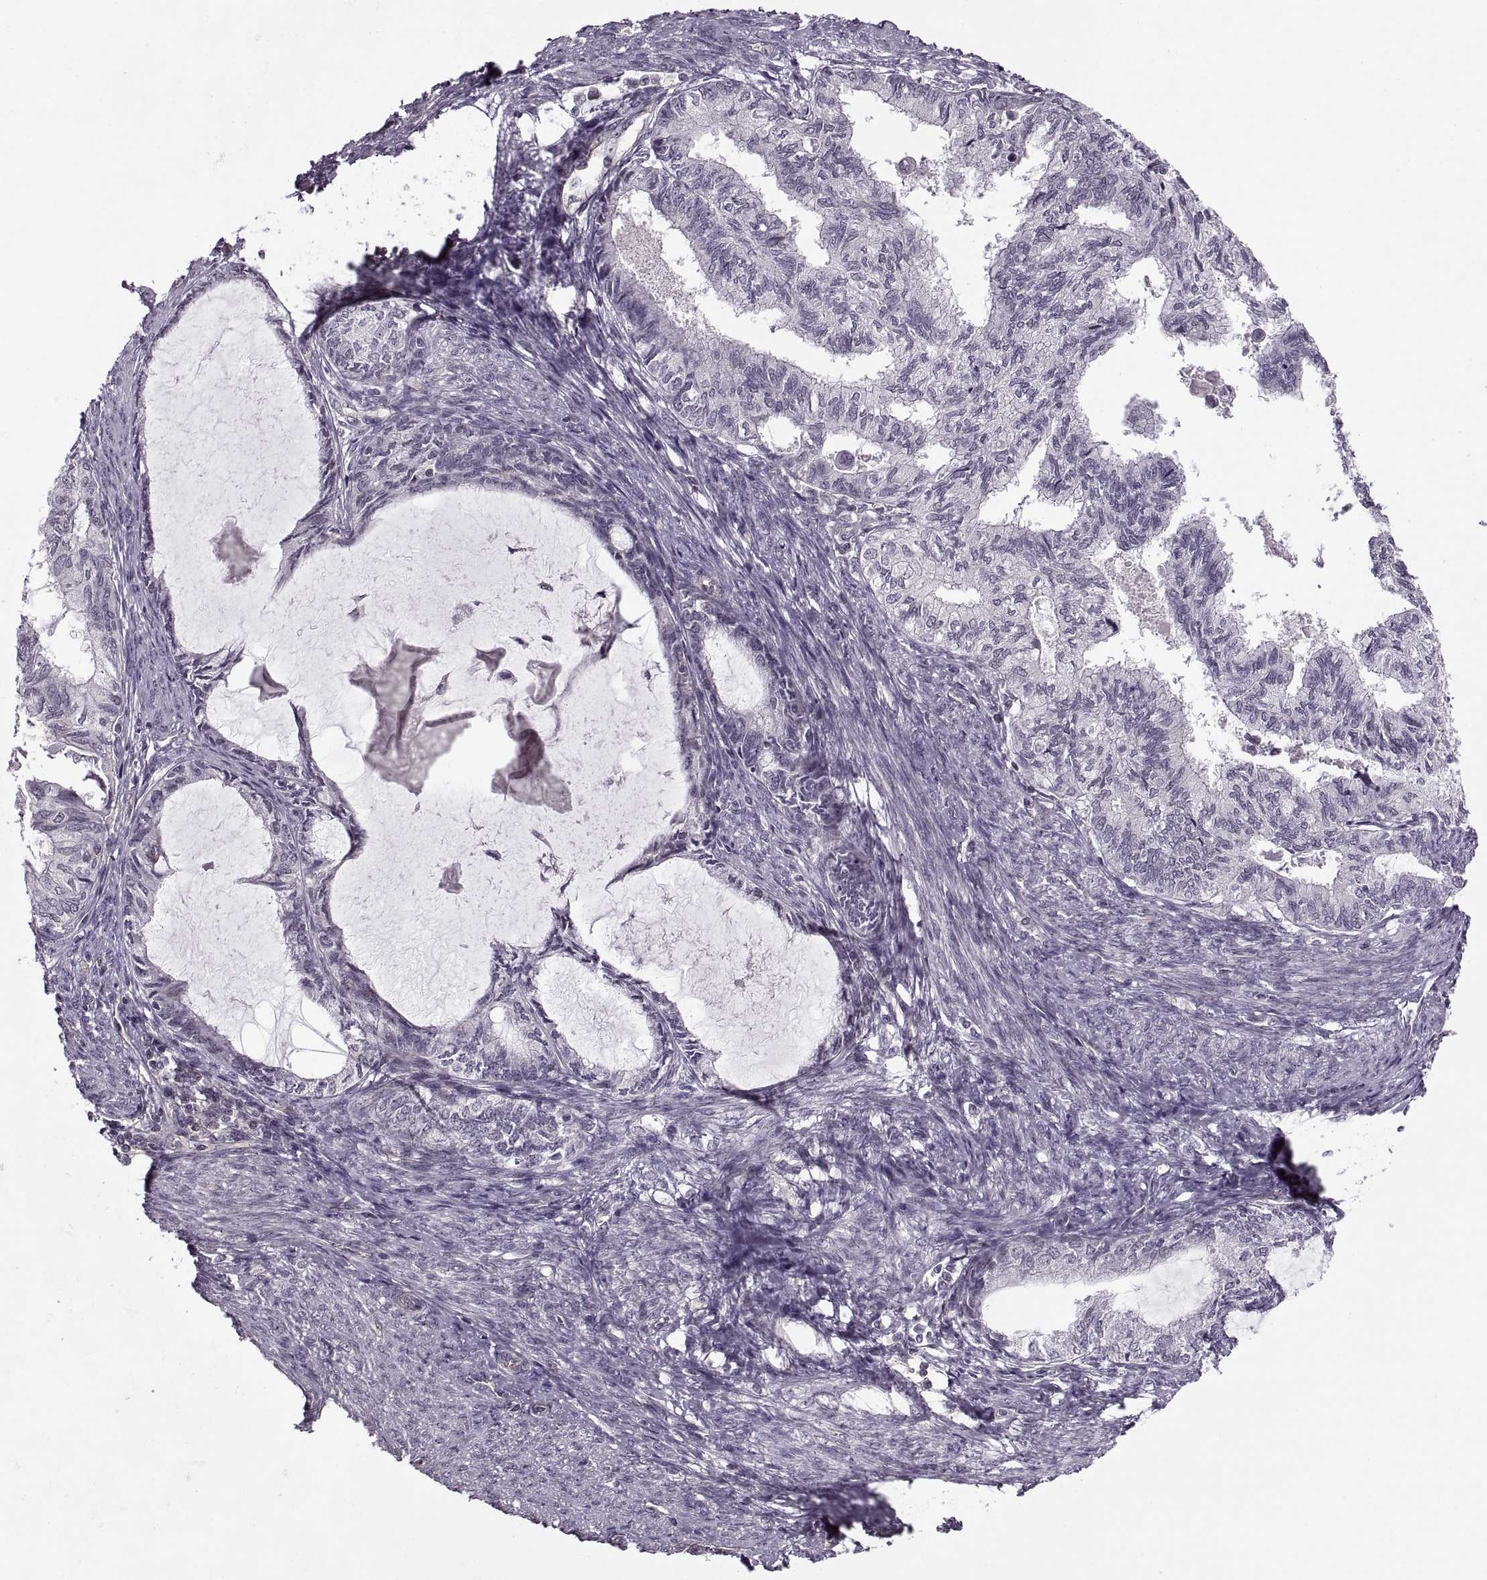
{"staining": {"intensity": "negative", "quantity": "none", "location": "none"}, "tissue": "endometrial cancer", "cell_type": "Tumor cells", "image_type": "cancer", "snomed": [{"axis": "morphology", "description": "Adenocarcinoma, NOS"}, {"axis": "topography", "description": "Endometrium"}], "caption": "This micrograph is of adenocarcinoma (endometrial) stained with immunohistochemistry to label a protein in brown with the nuclei are counter-stained blue. There is no staining in tumor cells.", "gene": "LUZP2", "patient": {"sex": "female", "age": 86}}